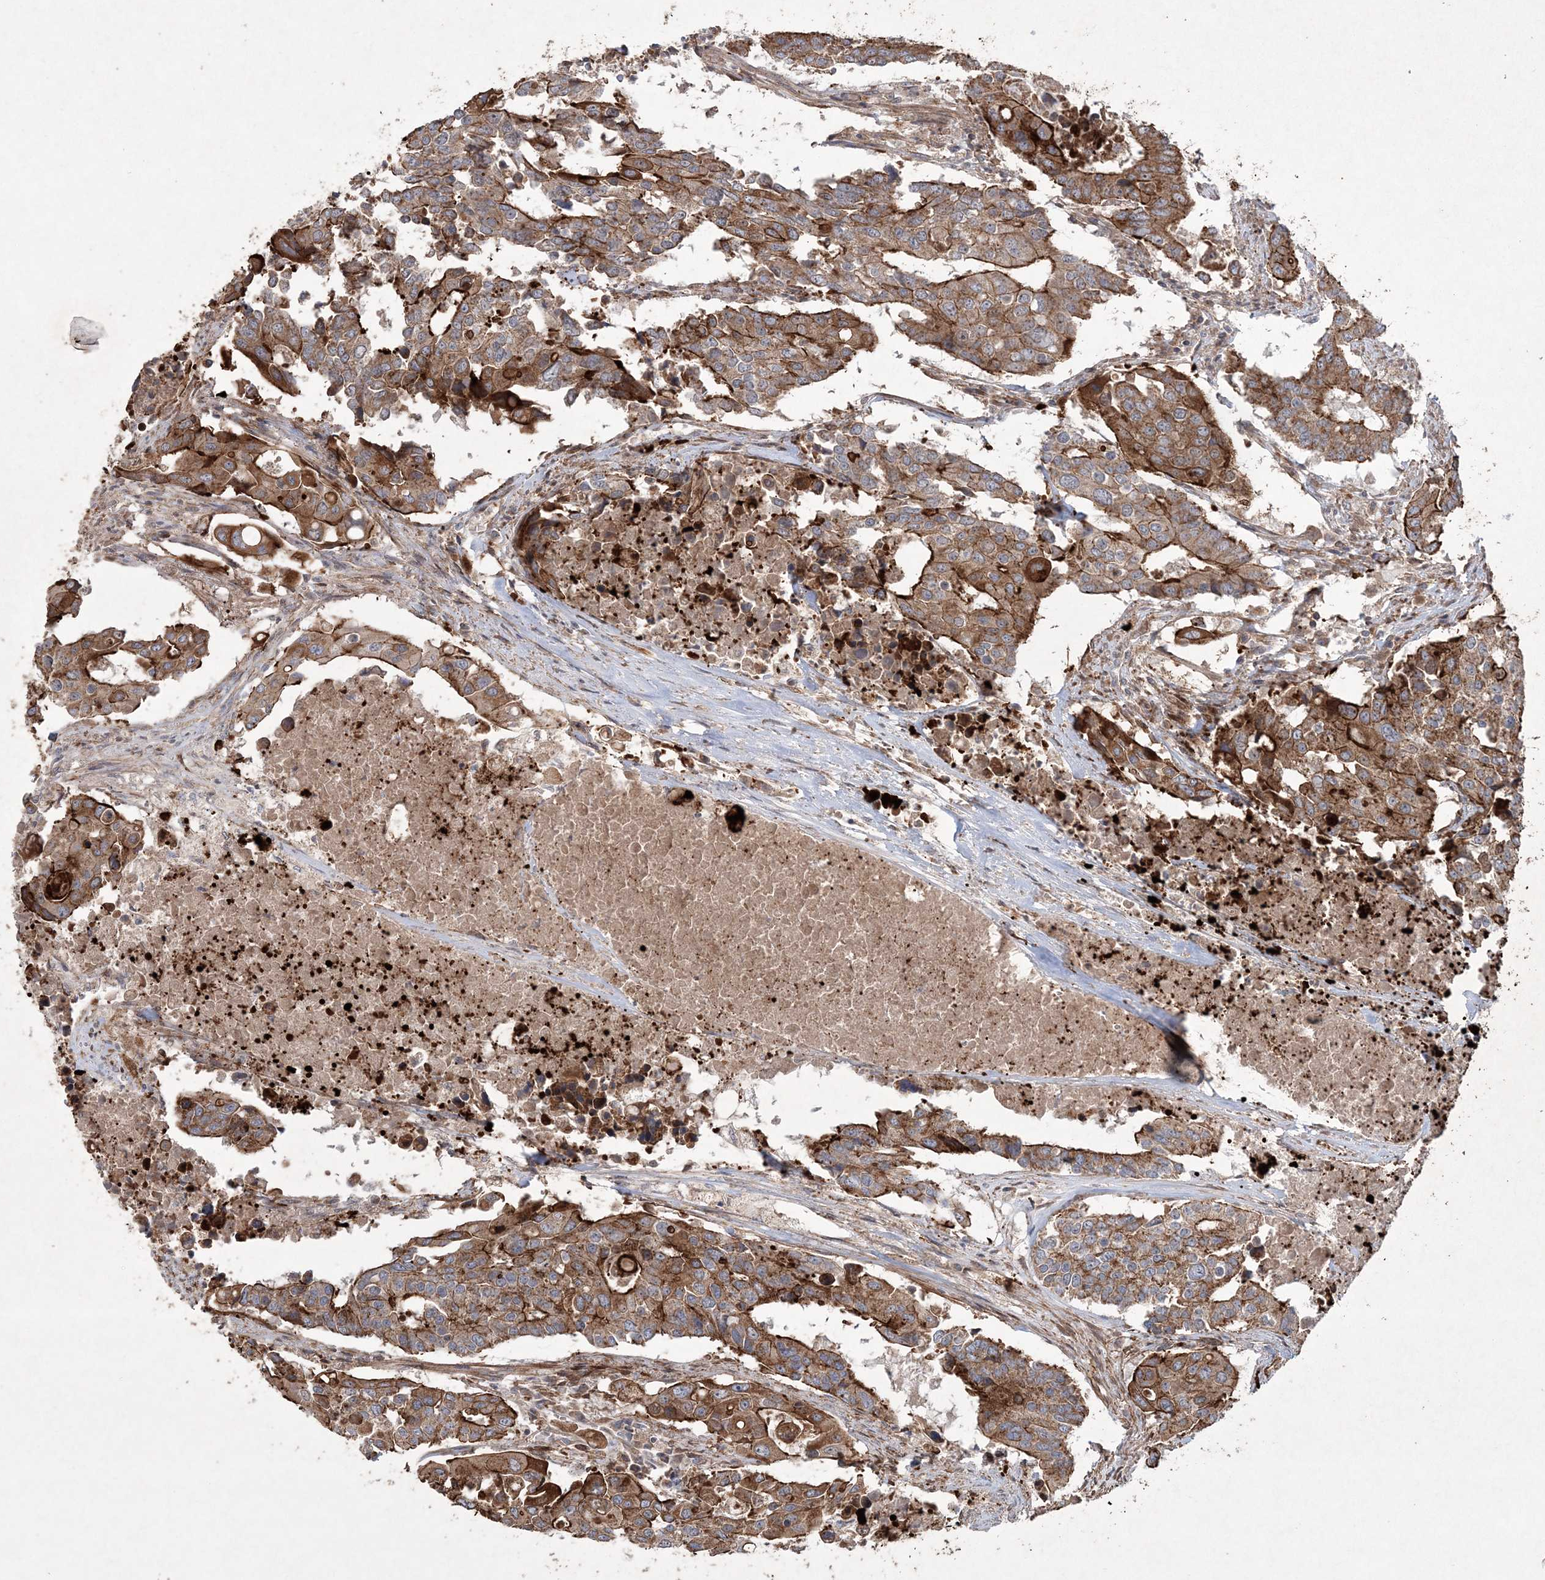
{"staining": {"intensity": "strong", "quantity": ">75%", "location": "cytoplasmic/membranous"}, "tissue": "colorectal cancer", "cell_type": "Tumor cells", "image_type": "cancer", "snomed": [{"axis": "morphology", "description": "Adenocarcinoma, NOS"}, {"axis": "topography", "description": "Colon"}], "caption": "Colorectal adenocarcinoma stained for a protein exhibits strong cytoplasmic/membranous positivity in tumor cells.", "gene": "TTC7A", "patient": {"sex": "male", "age": 77}}